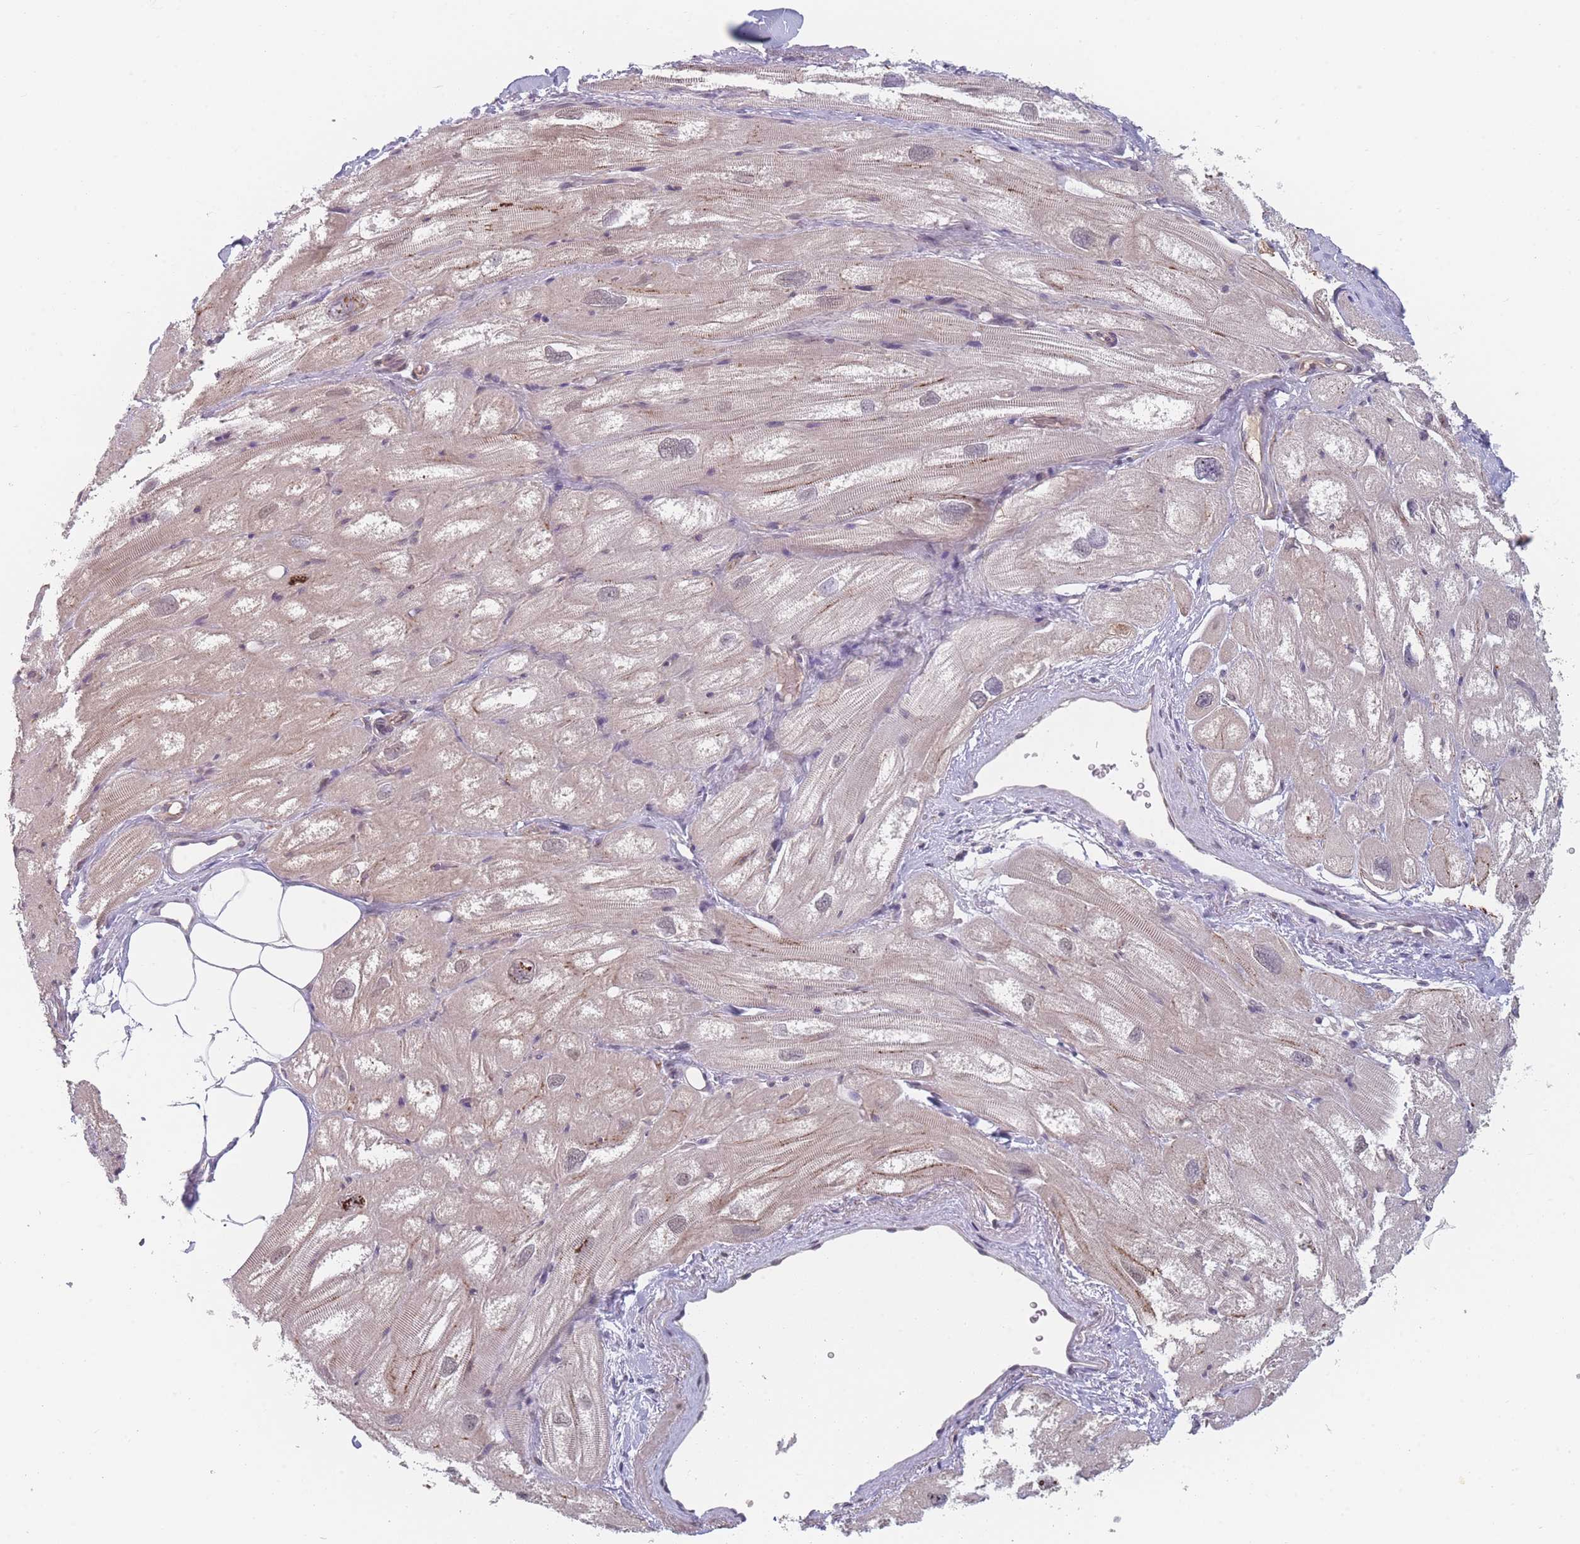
{"staining": {"intensity": "weak", "quantity": "25%-75%", "location": "cytoplasmic/membranous"}, "tissue": "heart muscle", "cell_type": "Cardiomyocytes", "image_type": "normal", "snomed": [{"axis": "morphology", "description": "Normal tissue, NOS"}, {"axis": "topography", "description": "Heart"}], "caption": "Immunohistochemical staining of normal human heart muscle demonstrates low levels of weak cytoplasmic/membranous expression in approximately 25%-75% of cardiomyocytes.", "gene": "ANKRD10", "patient": {"sex": "male", "age": 50}}